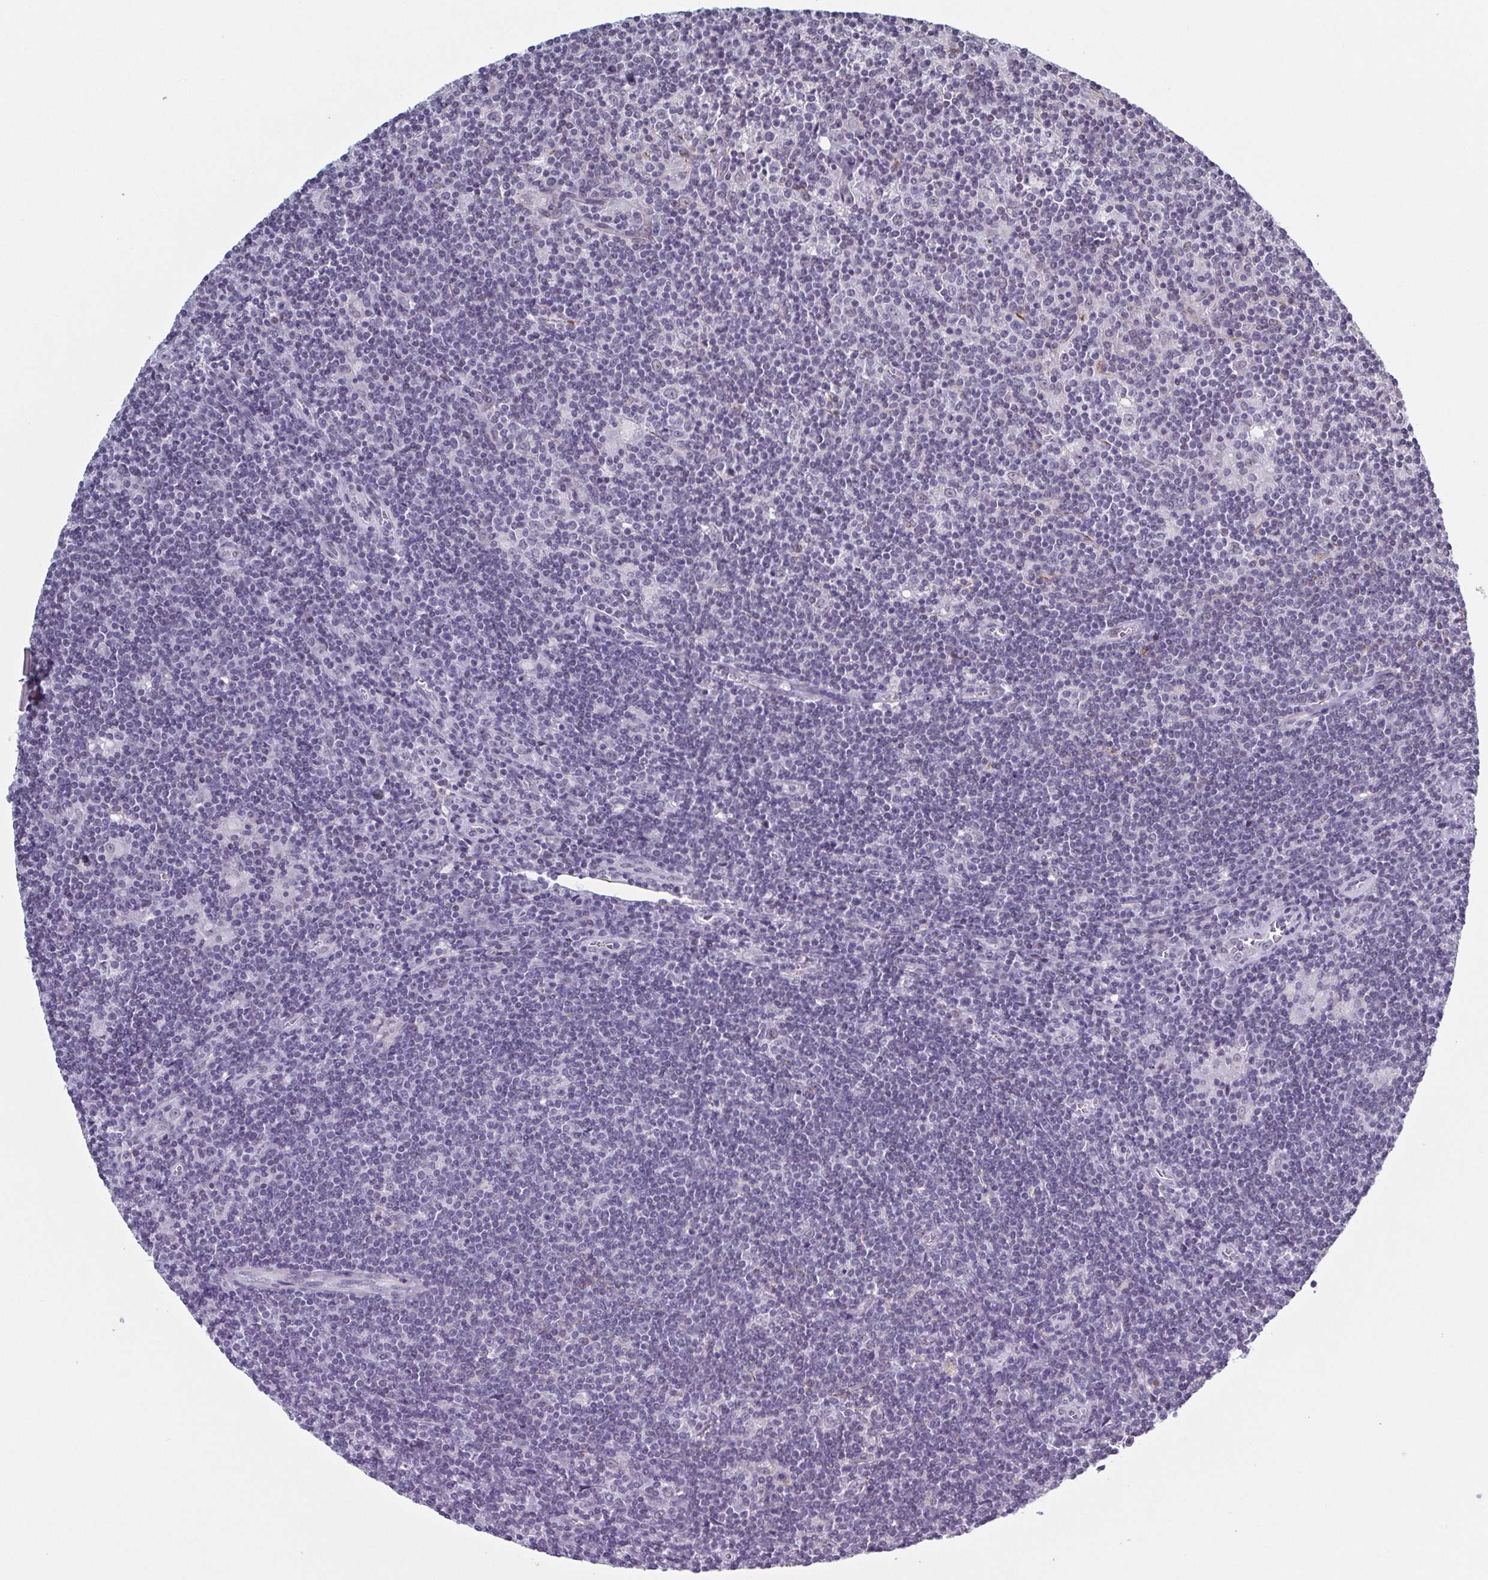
{"staining": {"intensity": "negative", "quantity": "none", "location": "none"}, "tissue": "lymphoma", "cell_type": "Tumor cells", "image_type": "cancer", "snomed": [{"axis": "morphology", "description": "Hodgkin's disease, NOS"}, {"axis": "topography", "description": "Lymph node"}], "caption": "Hodgkin's disease stained for a protein using immunohistochemistry exhibits no staining tumor cells.", "gene": "TMEM92", "patient": {"sex": "male", "age": 40}}